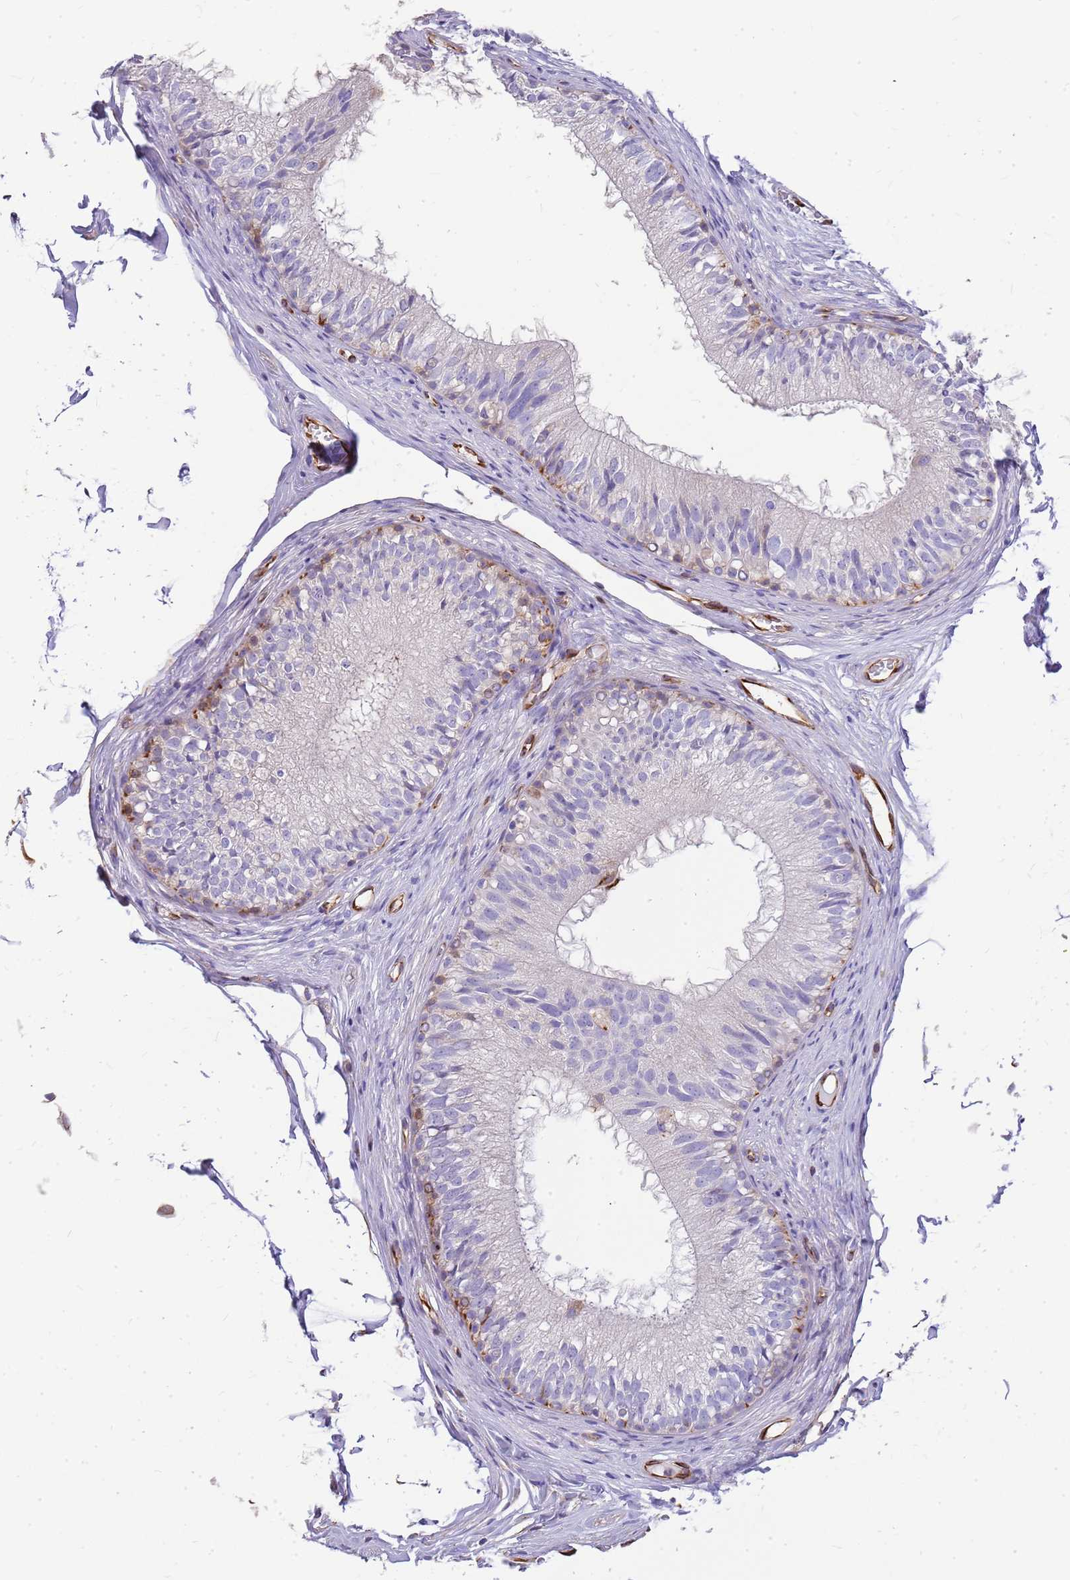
{"staining": {"intensity": "weak", "quantity": "<25%", "location": "cytoplasmic/membranous"}, "tissue": "epididymis", "cell_type": "Glandular cells", "image_type": "normal", "snomed": [{"axis": "morphology", "description": "Normal tissue, NOS"}, {"axis": "morphology", "description": "Seminoma in situ"}, {"axis": "topography", "description": "Testis"}, {"axis": "topography", "description": "Epididymis"}], "caption": "Glandular cells show no significant positivity in benign epididymis. (DAB (3,3'-diaminobenzidine) immunohistochemistry visualized using brightfield microscopy, high magnification).", "gene": "ZDHHC1", "patient": {"sex": "male", "age": 28}}